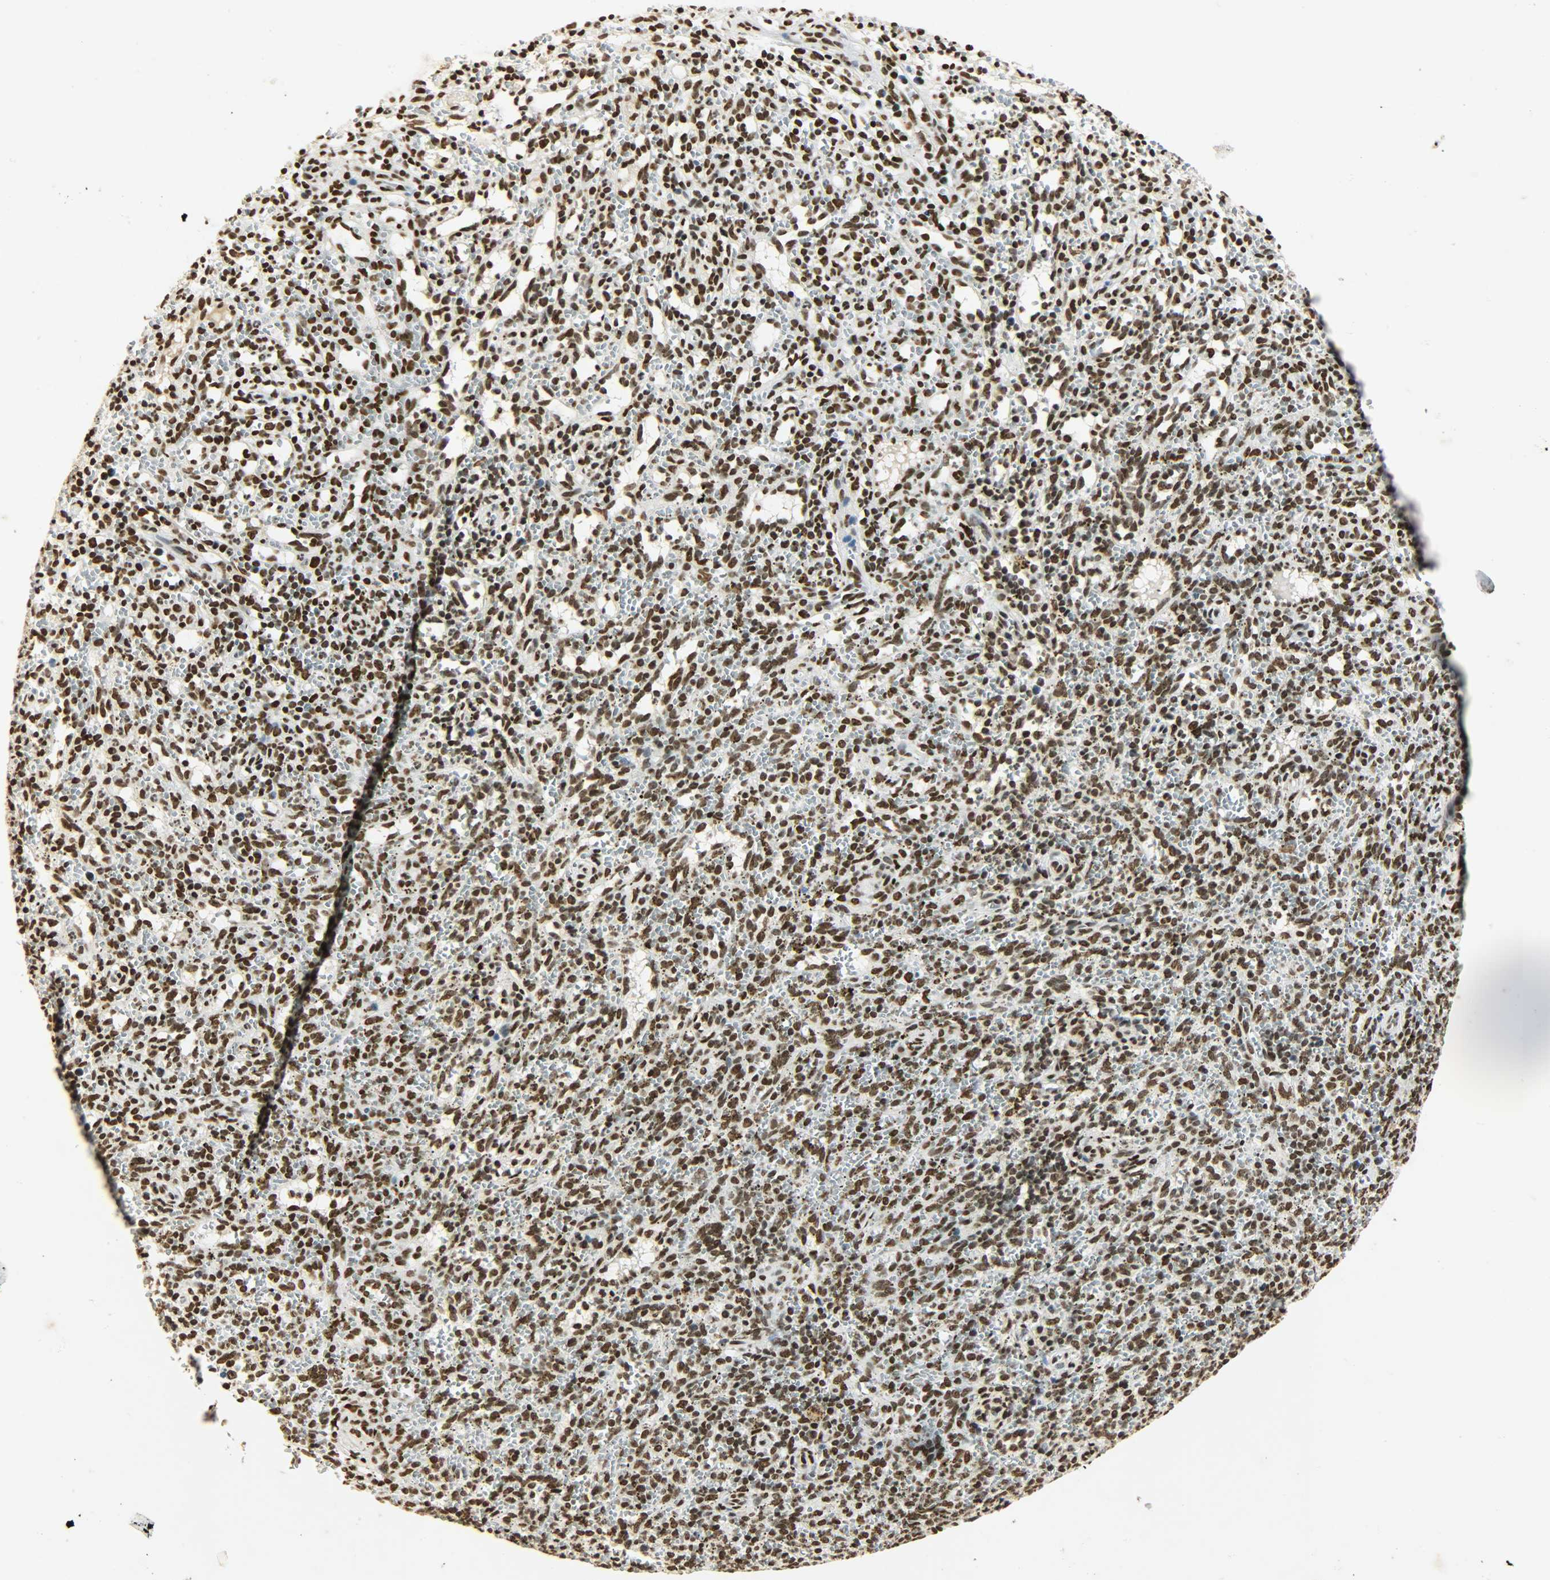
{"staining": {"intensity": "strong", "quantity": ">75%", "location": "nuclear"}, "tissue": "spleen", "cell_type": "Cells in red pulp", "image_type": "normal", "snomed": [{"axis": "morphology", "description": "Normal tissue, NOS"}, {"axis": "topography", "description": "Spleen"}], "caption": "Immunohistochemical staining of unremarkable spleen reveals strong nuclear protein expression in approximately >75% of cells in red pulp. (Stains: DAB in brown, nuclei in blue, Microscopy: brightfield microscopy at high magnification).", "gene": "KHDRBS1", "patient": {"sex": "female", "age": 10}}